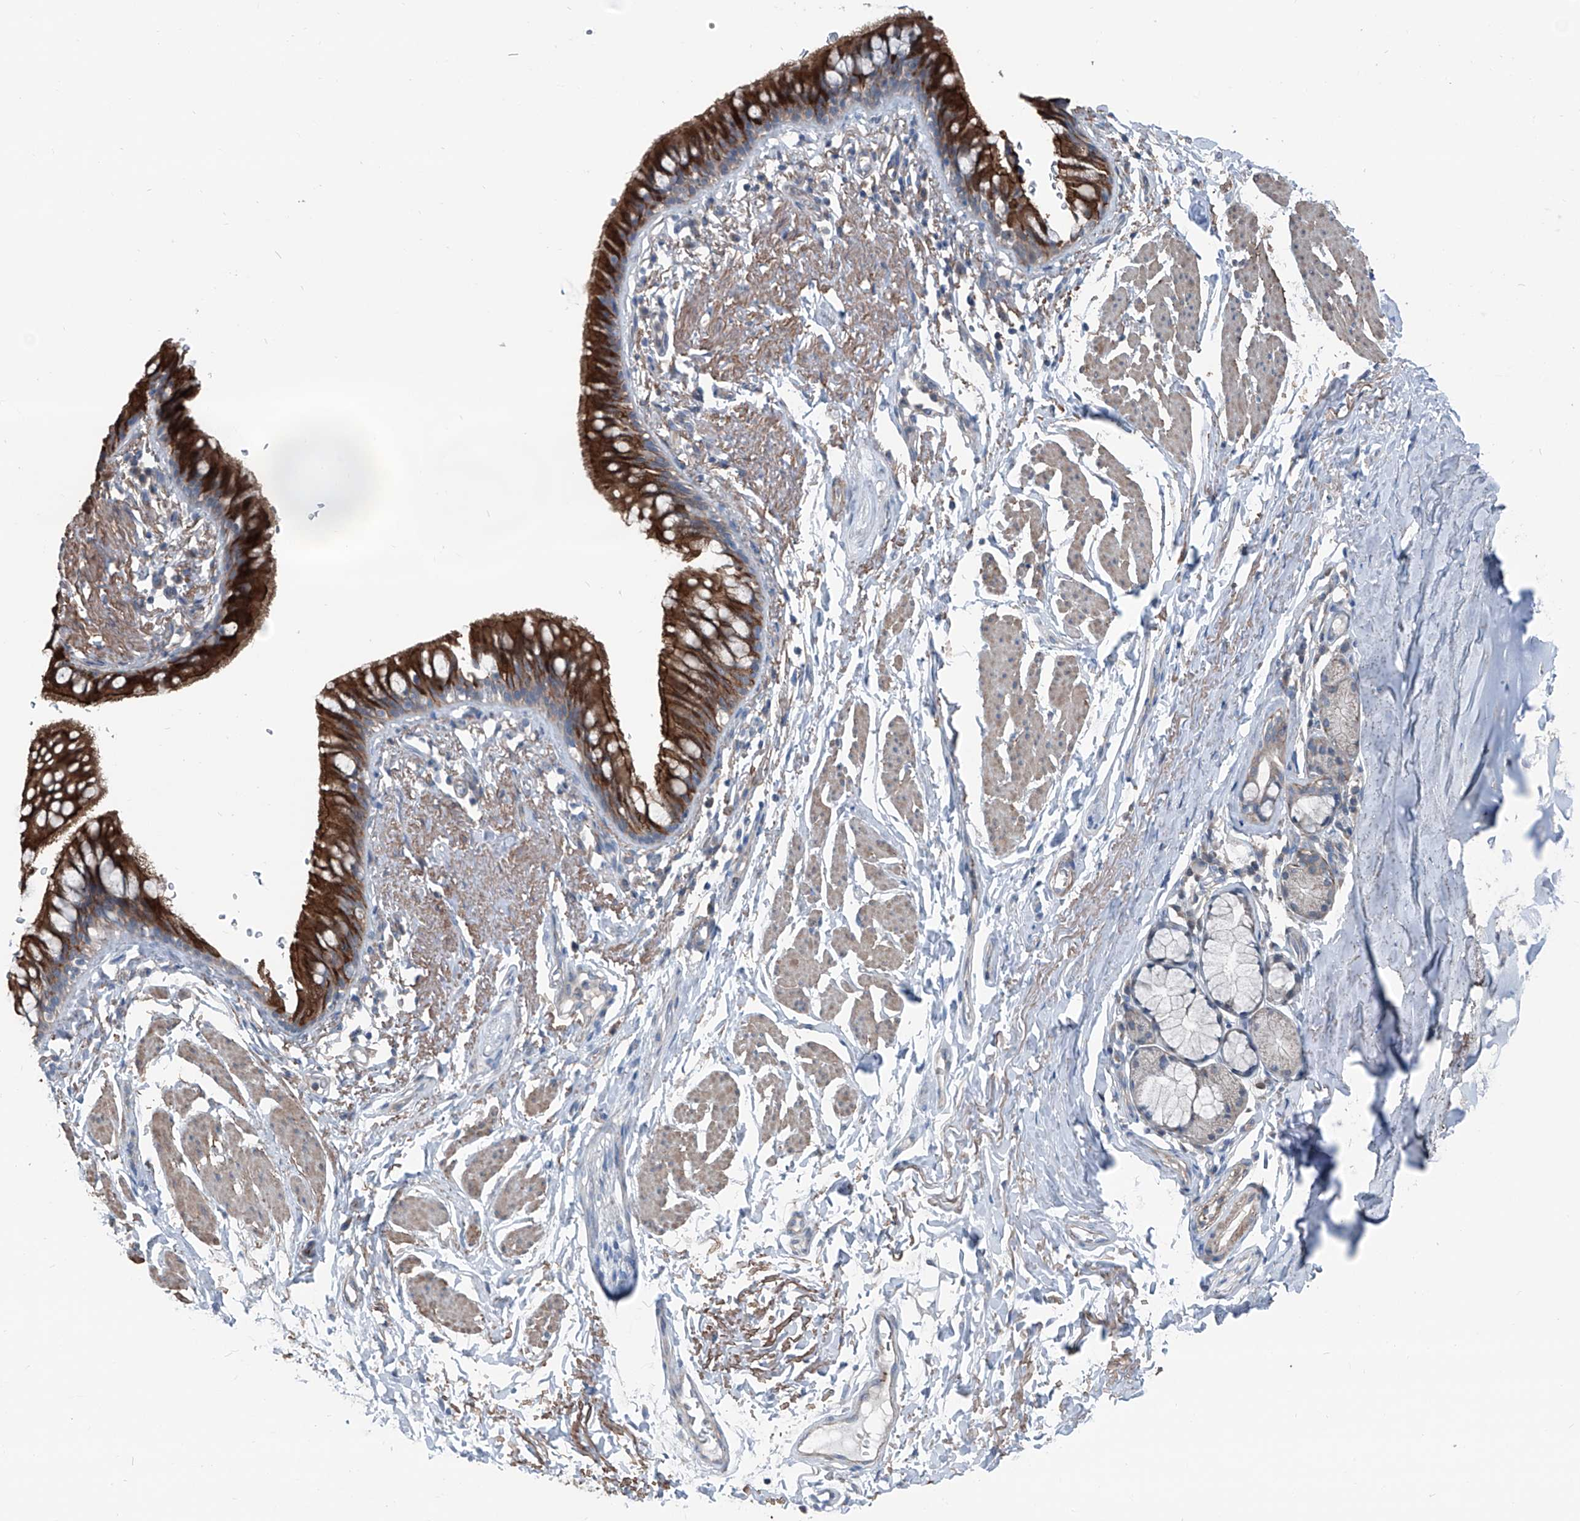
{"staining": {"intensity": "strong", "quantity": ">75%", "location": "cytoplasmic/membranous"}, "tissue": "bronchus", "cell_type": "Respiratory epithelial cells", "image_type": "normal", "snomed": [{"axis": "morphology", "description": "Normal tissue, NOS"}, {"axis": "topography", "description": "Cartilage tissue"}, {"axis": "topography", "description": "Bronchus"}], "caption": "The photomicrograph displays a brown stain indicating the presence of a protein in the cytoplasmic/membranous of respiratory epithelial cells in bronchus. The protein of interest is stained brown, and the nuclei are stained in blue (DAB (3,3'-diaminobenzidine) IHC with brightfield microscopy, high magnification).", "gene": "HSPB11", "patient": {"sex": "female", "age": 36}}